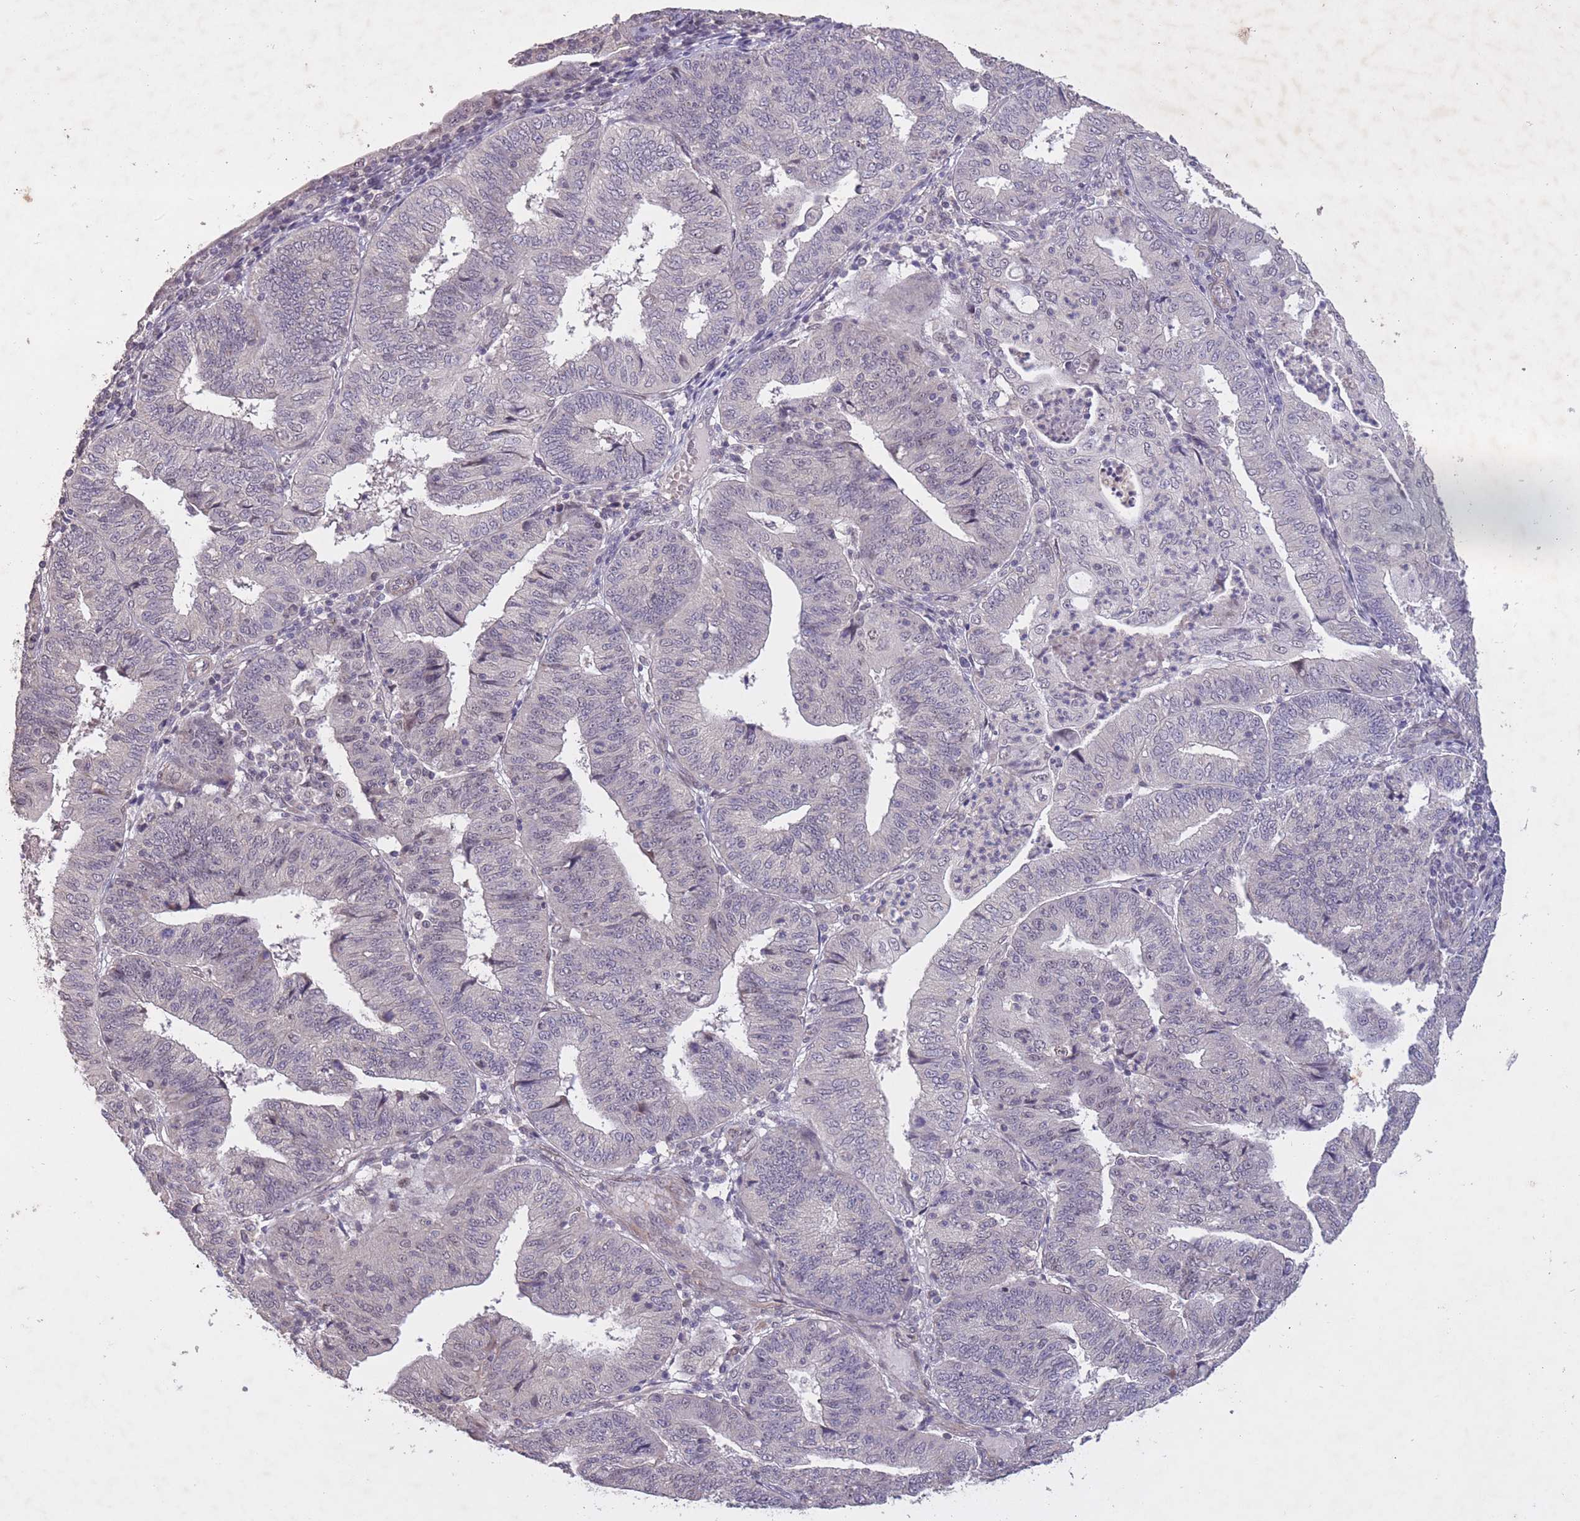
{"staining": {"intensity": "negative", "quantity": "none", "location": "none"}, "tissue": "endometrial cancer", "cell_type": "Tumor cells", "image_type": "cancer", "snomed": [{"axis": "morphology", "description": "Adenocarcinoma, NOS"}, {"axis": "topography", "description": "Endometrium"}], "caption": "Immunohistochemistry (IHC) micrograph of neoplastic tissue: human endometrial adenocarcinoma stained with DAB (3,3'-diaminobenzidine) displays no significant protein expression in tumor cells. (DAB (3,3'-diaminobenzidine) immunohistochemistry (IHC) visualized using brightfield microscopy, high magnification).", "gene": "CBX6", "patient": {"sex": "female", "age": 56}}